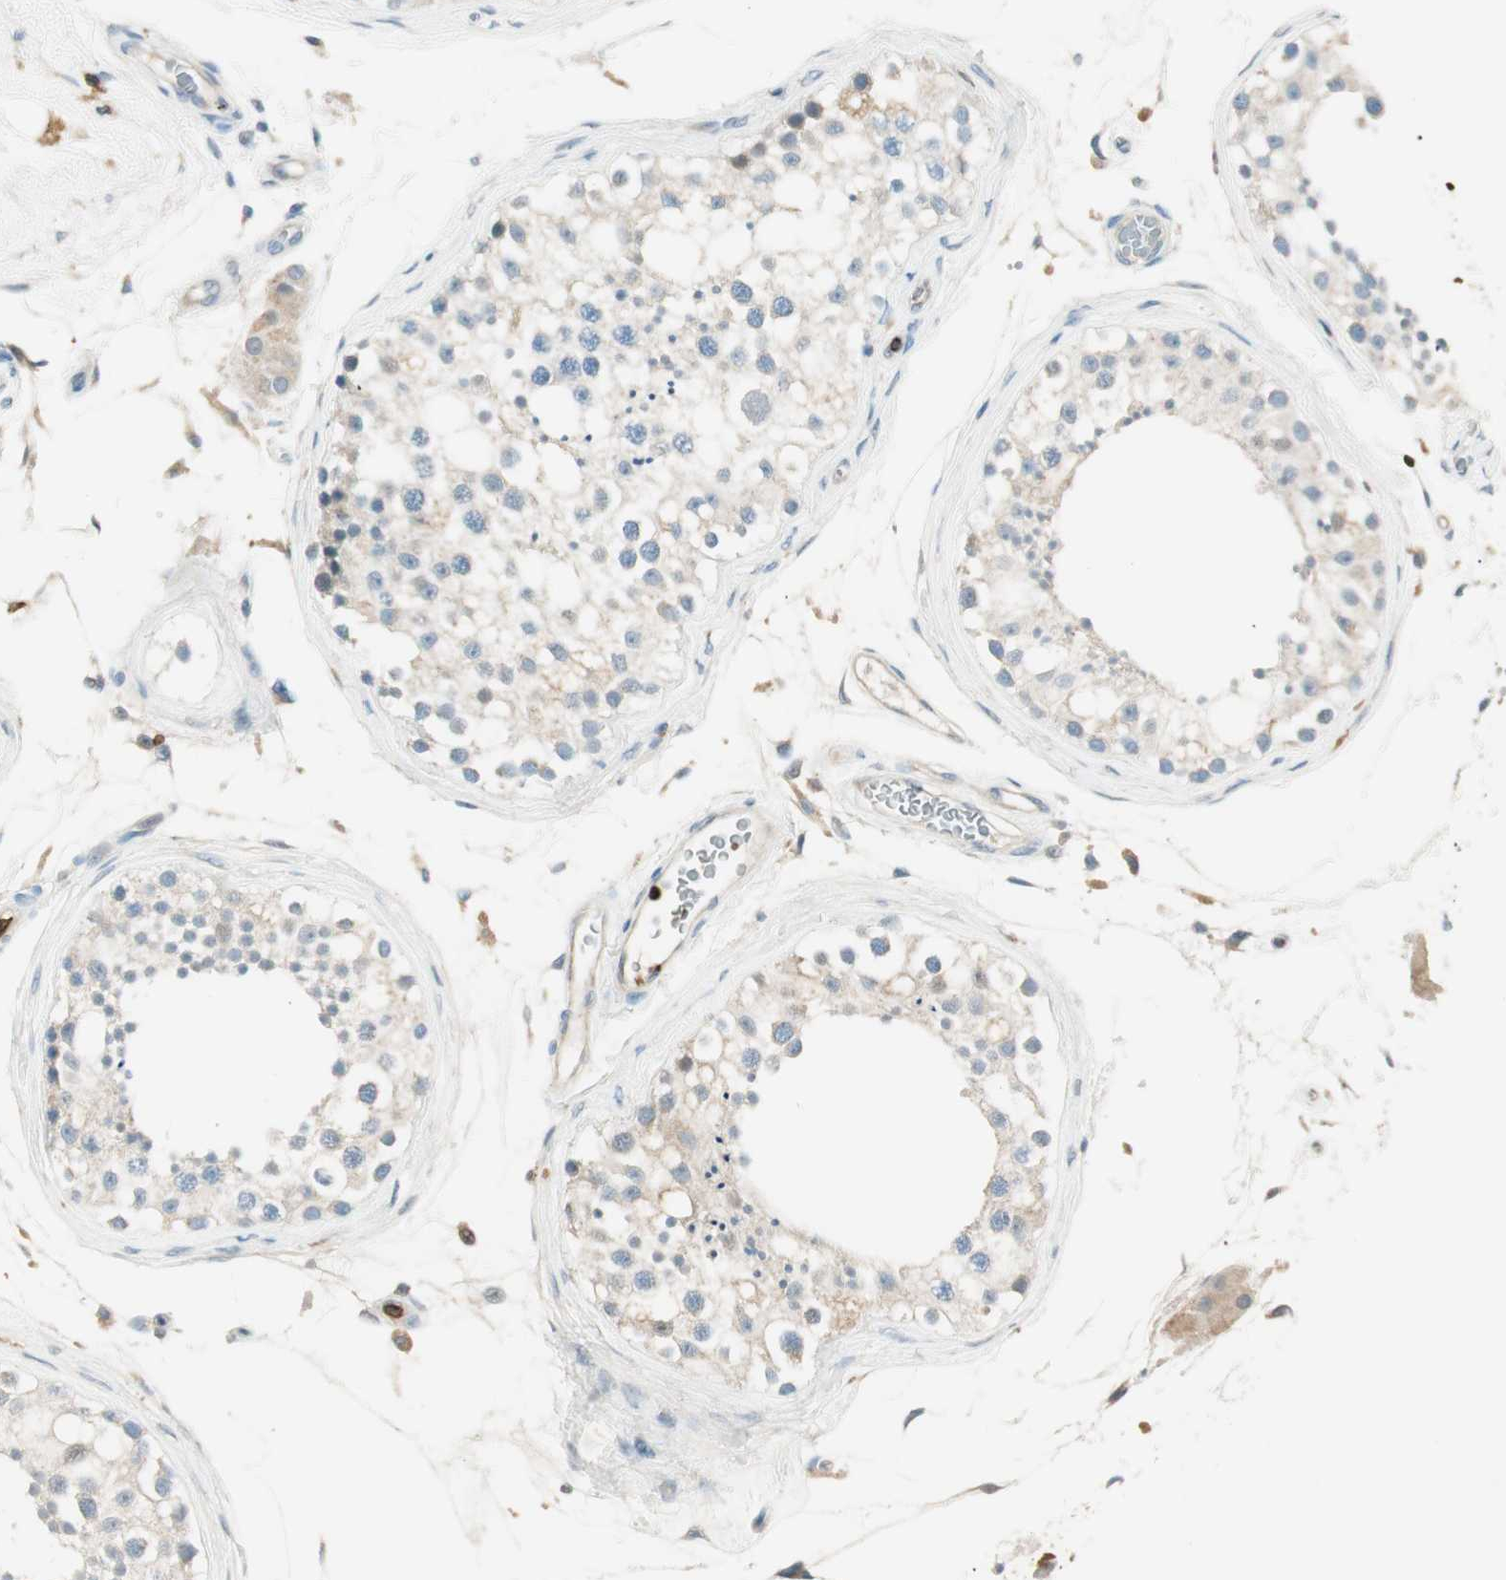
{"staining": {"intensity": "weak", "quantity": "25%-75%", "location": "cytoplasmic/membranous"}, "tissue": "testis", "cell_type": "Cells in seminiferous ducts", "image_type": "normal", "snomed": [{"axis": "morphology", "description": "Normal tissue, NOS"}, {"axis": "topography", "description": "Testis"}], "caption": "Human testis stained for a protein (brown) displays weak cytoplasmic/membranous positive staining in approximately 25%-75% of cells in seminiferous ducts.", "gene": "HPGD", "patient": {"sex": "male", "age": 68}}